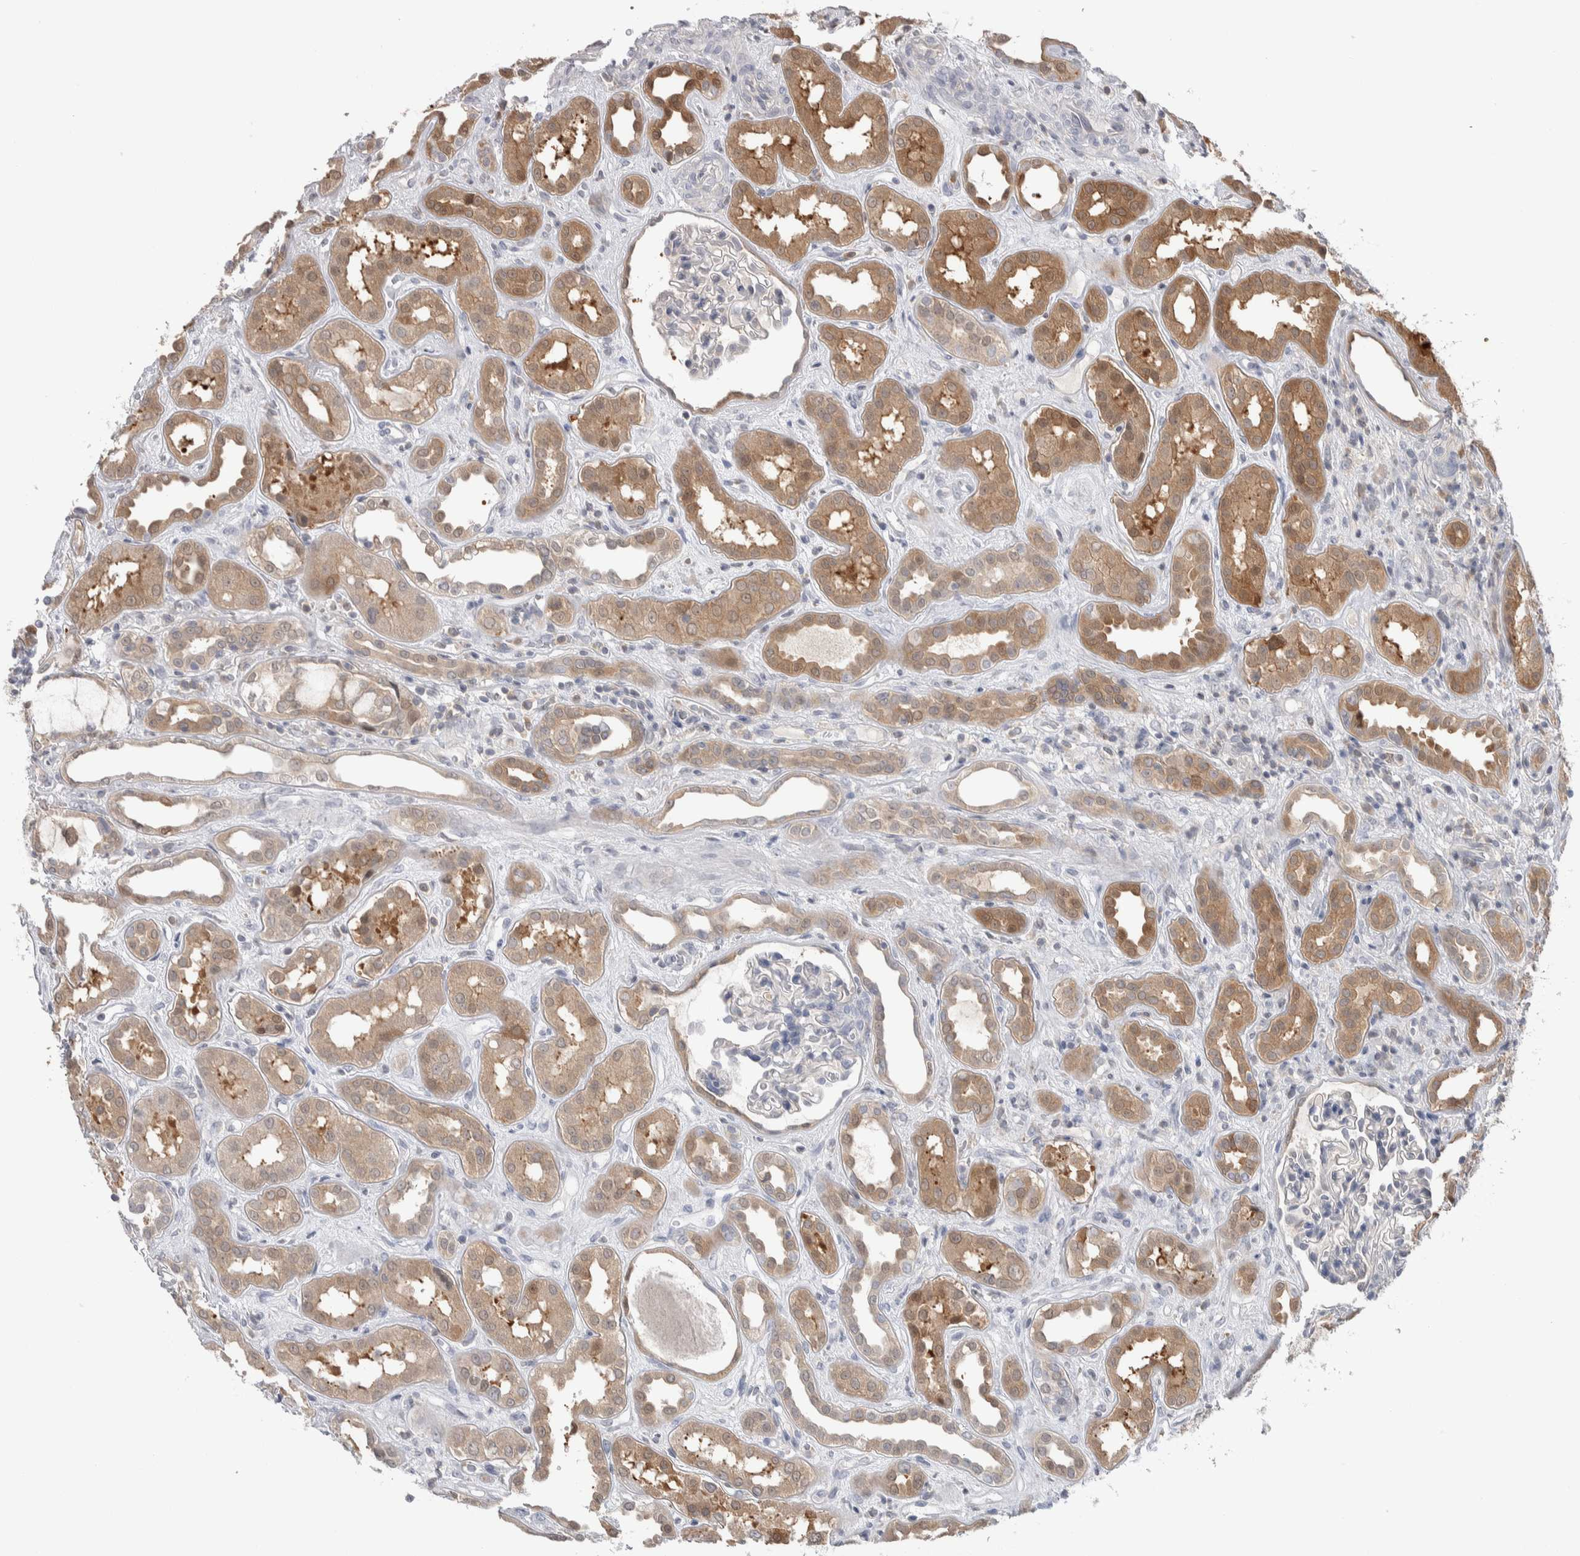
{"staining": {"intensity": "weak", "quantity": "<25%", "location": "cytoplasmic/membranous"}, "tissue": "kidney", "cell_type": "Cells in glomeruli", "image_type": "normal", "snomed": [{"axis": "morphology", "description": "Normal tissue, NOS"}, {"axis": "topography", "description": "Kidney"}], "caption": "Immunohistochemical staining of unremarkable human kidney demonstrates no significant positivity in cells in glomeruli.", "gene": "HTATIP2", "patient": {"sex": "male", "age": 59}}